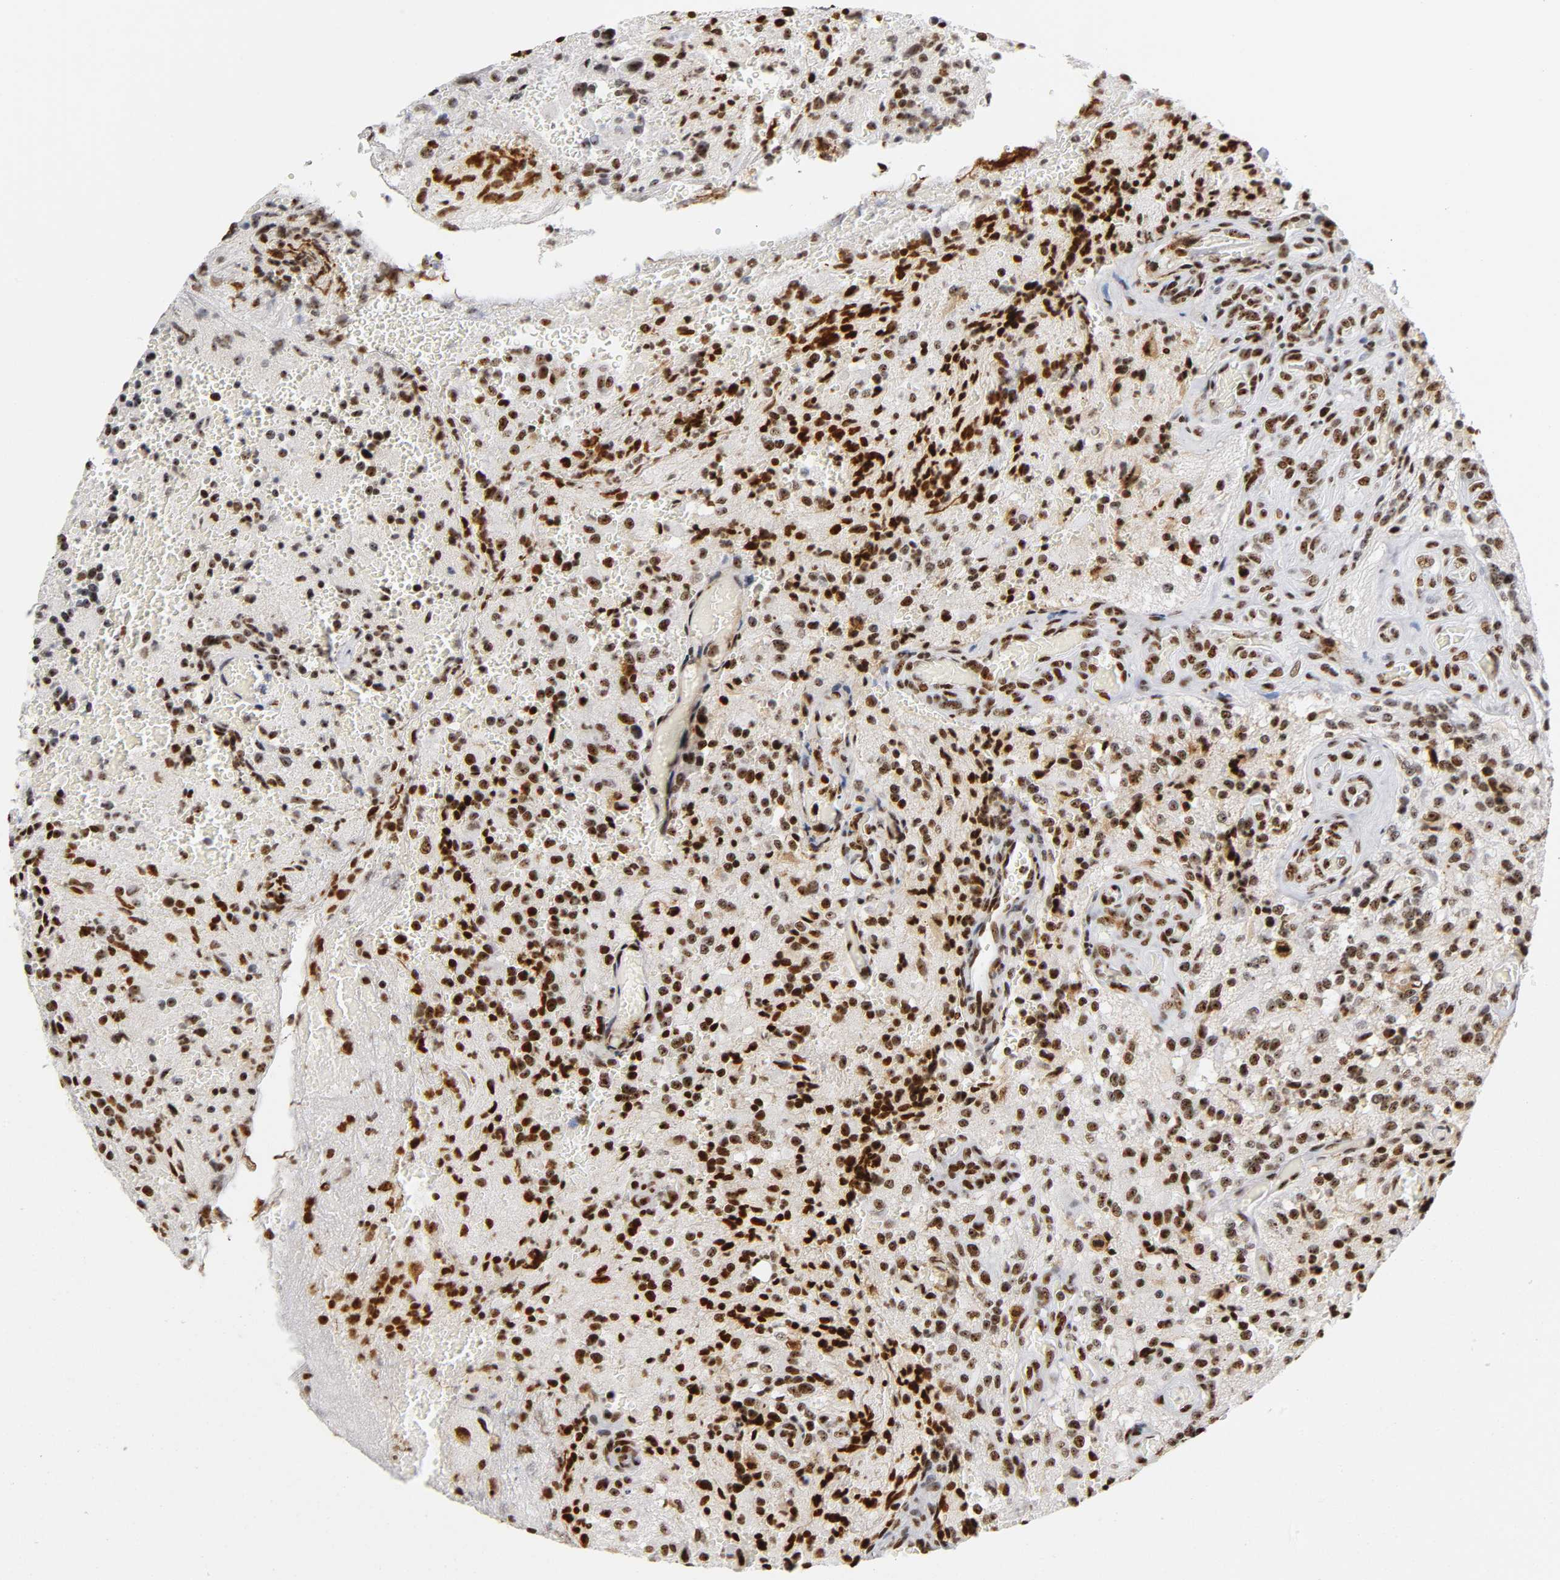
{"staining": {"intensity": "strong", "quantity": ">75%", "location": "nuclear"}, "tissue": "glioma", "cell_type": "Tumor cells", "image_type": "cancer", "snomed": [{"axis": "morphology", "description": "Normal tissue, NOS"}, {"axis": "morphology", "description": "Glioma, malignant, High grade"}, {"axis": "topography", "description": "Cerebral cortex"}], "caption": "An image of high-grade glioma (malignant) stained for a protein displays strong nuclear brown staining in tumor cells.", "gene": "UBTF", "patient": {"sex": "male", "age": 56}}